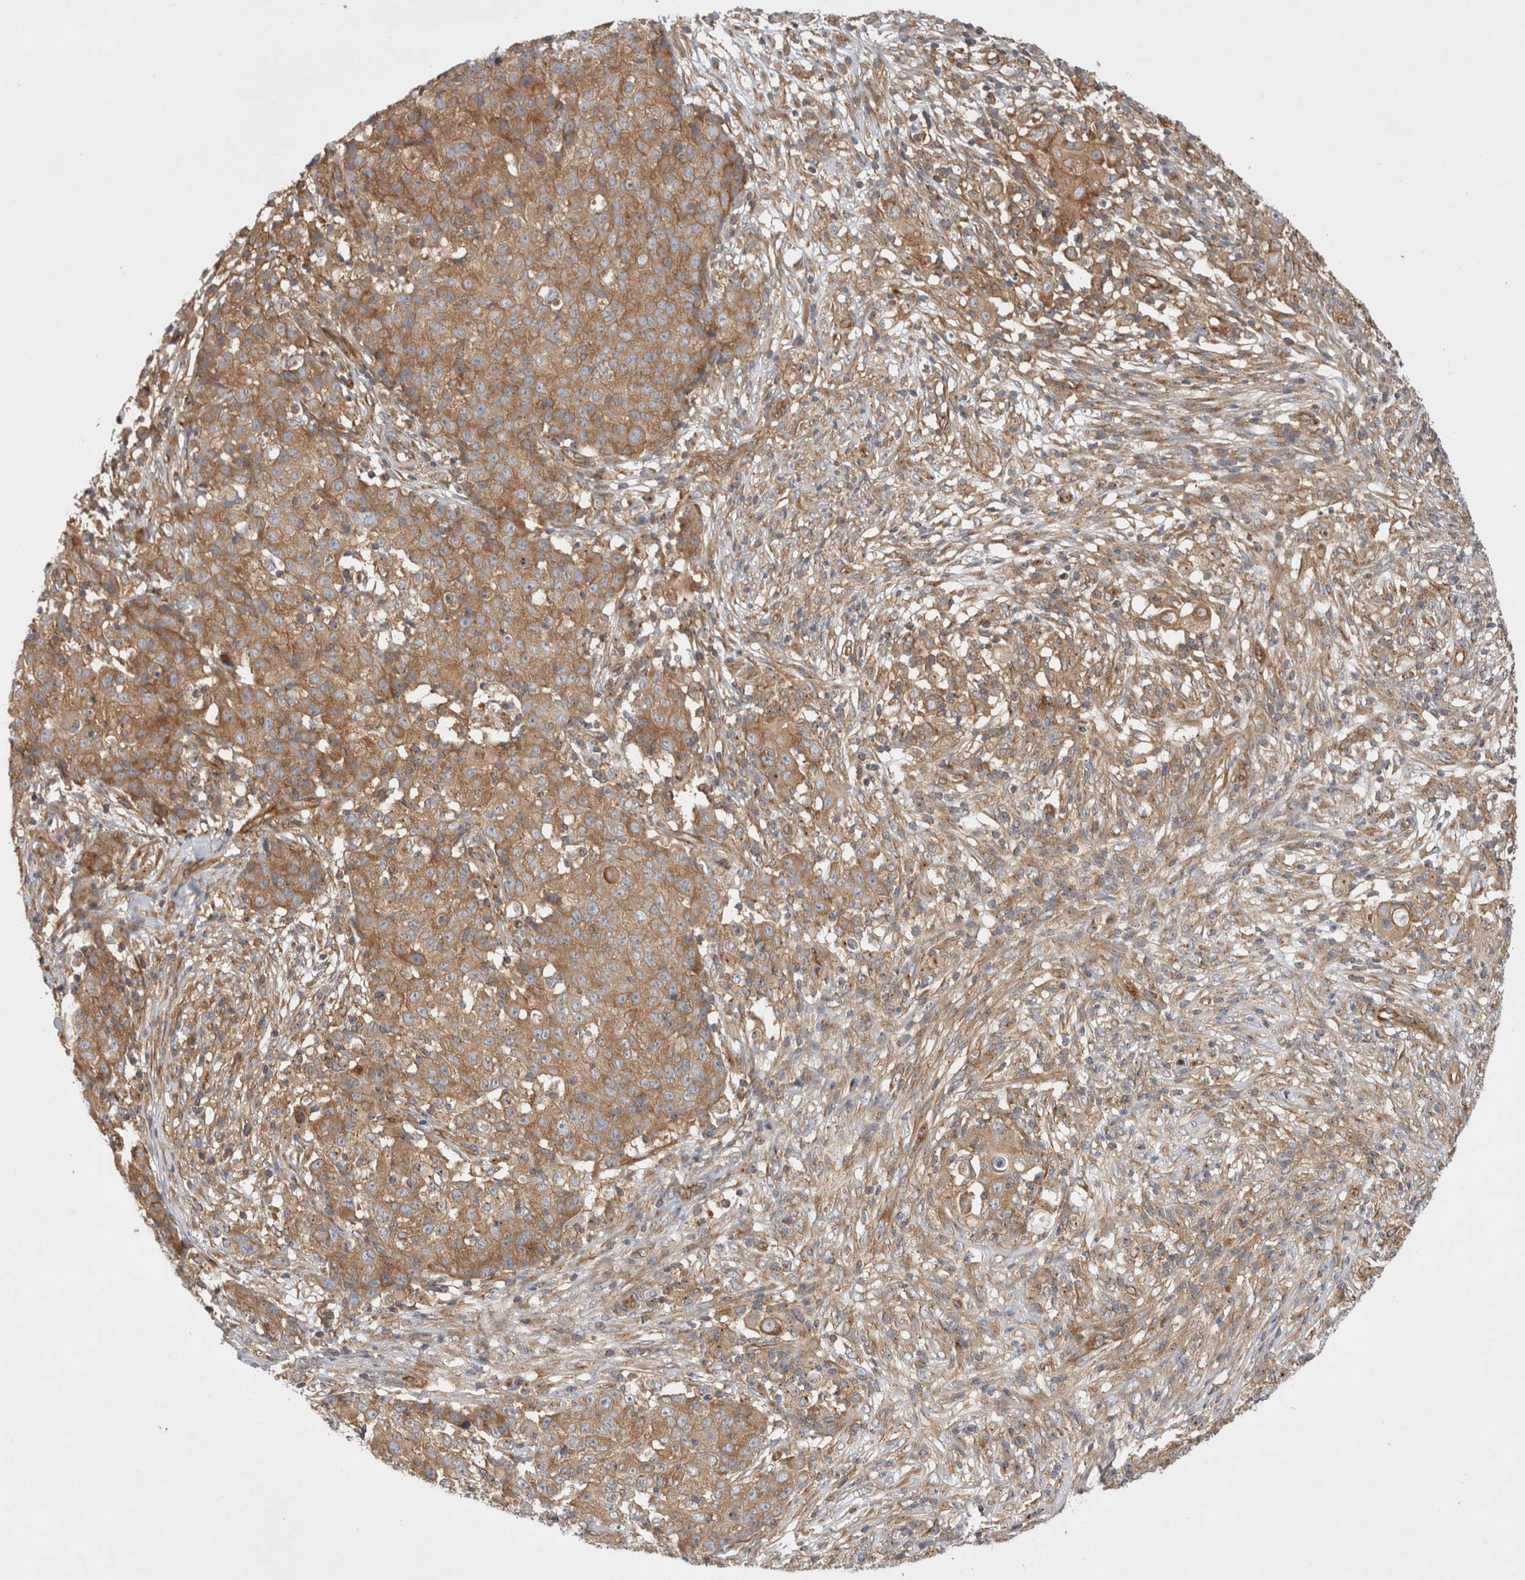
{"staining": {"intensity": "moderate", "quantity": ">75%", "location": "cytoplasmic/membranous"}, "tissue": "ovarian cancer", "cell_type": "Tumor cells", "image_type": "cancer", "snomed": [{"axis": "morphology", "description": "Carcinoma, endometroid"}, {"axis": "topography", "description": "Ovary"}], "caption": "Ovarian endometroid carcinoma was stained to show a protein in brown. There is medium levels of moderate cytoplasmic/membranous staining in about >75% of tumor cells.", "gene": "GPR150", "patient": {"sex": "female", "age": 42}}